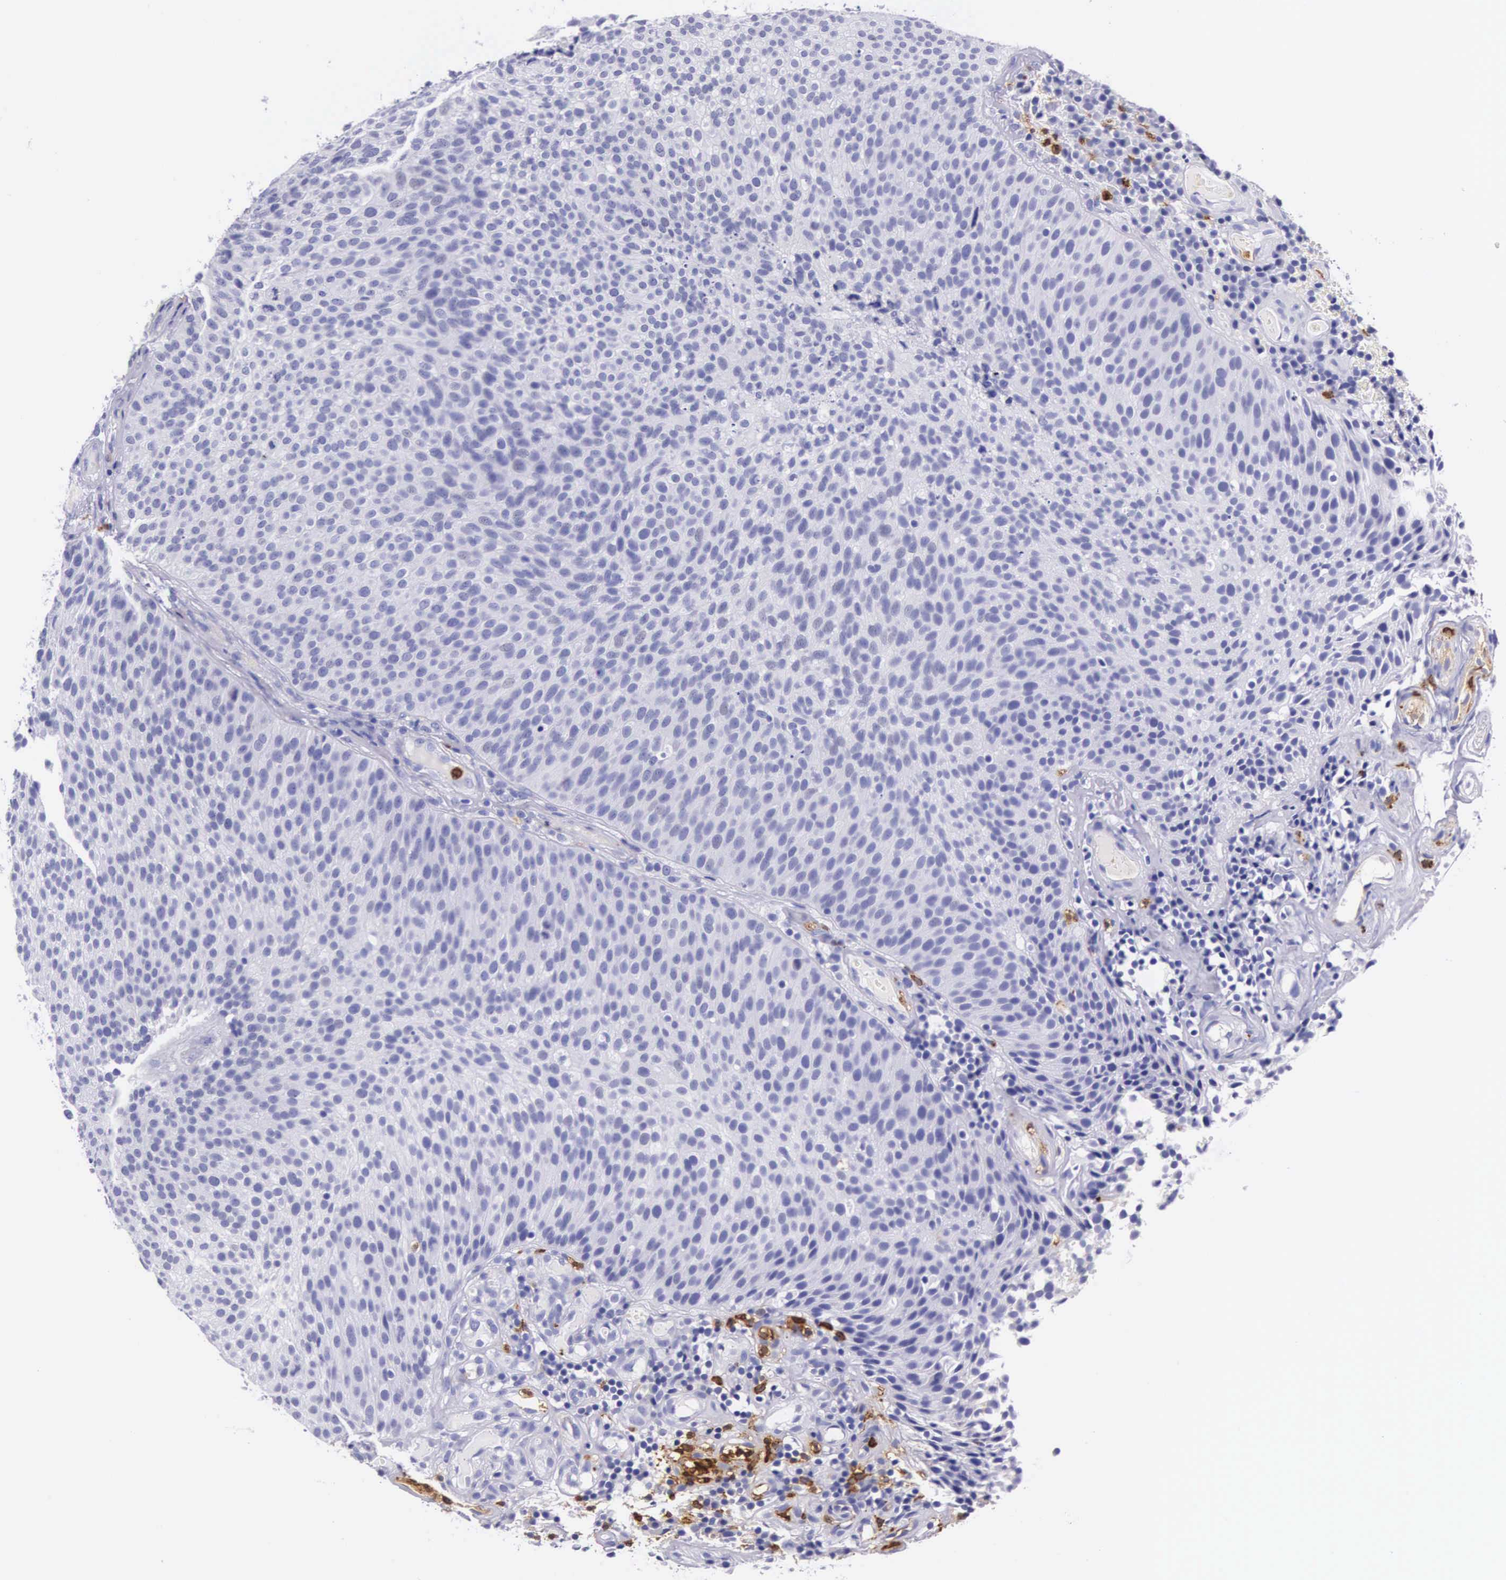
{"staining": {"intensity": "negative", "quantity": "none", "location": "none"}, "tissue": "urothelial cancer", "cell_type": "Tumor cells", "image_type": "cancer", "snomed": [{"axis": "morphology", "description": "Urothelial carcinoma, Low grade"}, {"axis": "topography", "description": "Urinary bladder"}], "caption": "This image is of low-grade urothelial carcinoma stained with IHC to label a protein in brown with the nuclei are counter-stained blue. There is no expression in tumor cells. The staining was performed using DAB to visualize the protein expression in brown, while the nuclei were stained in blue with hematoxylin (Magnification: 20x).", "gene": "FCN1", "patient": {"sex": "male", "age": 85}}